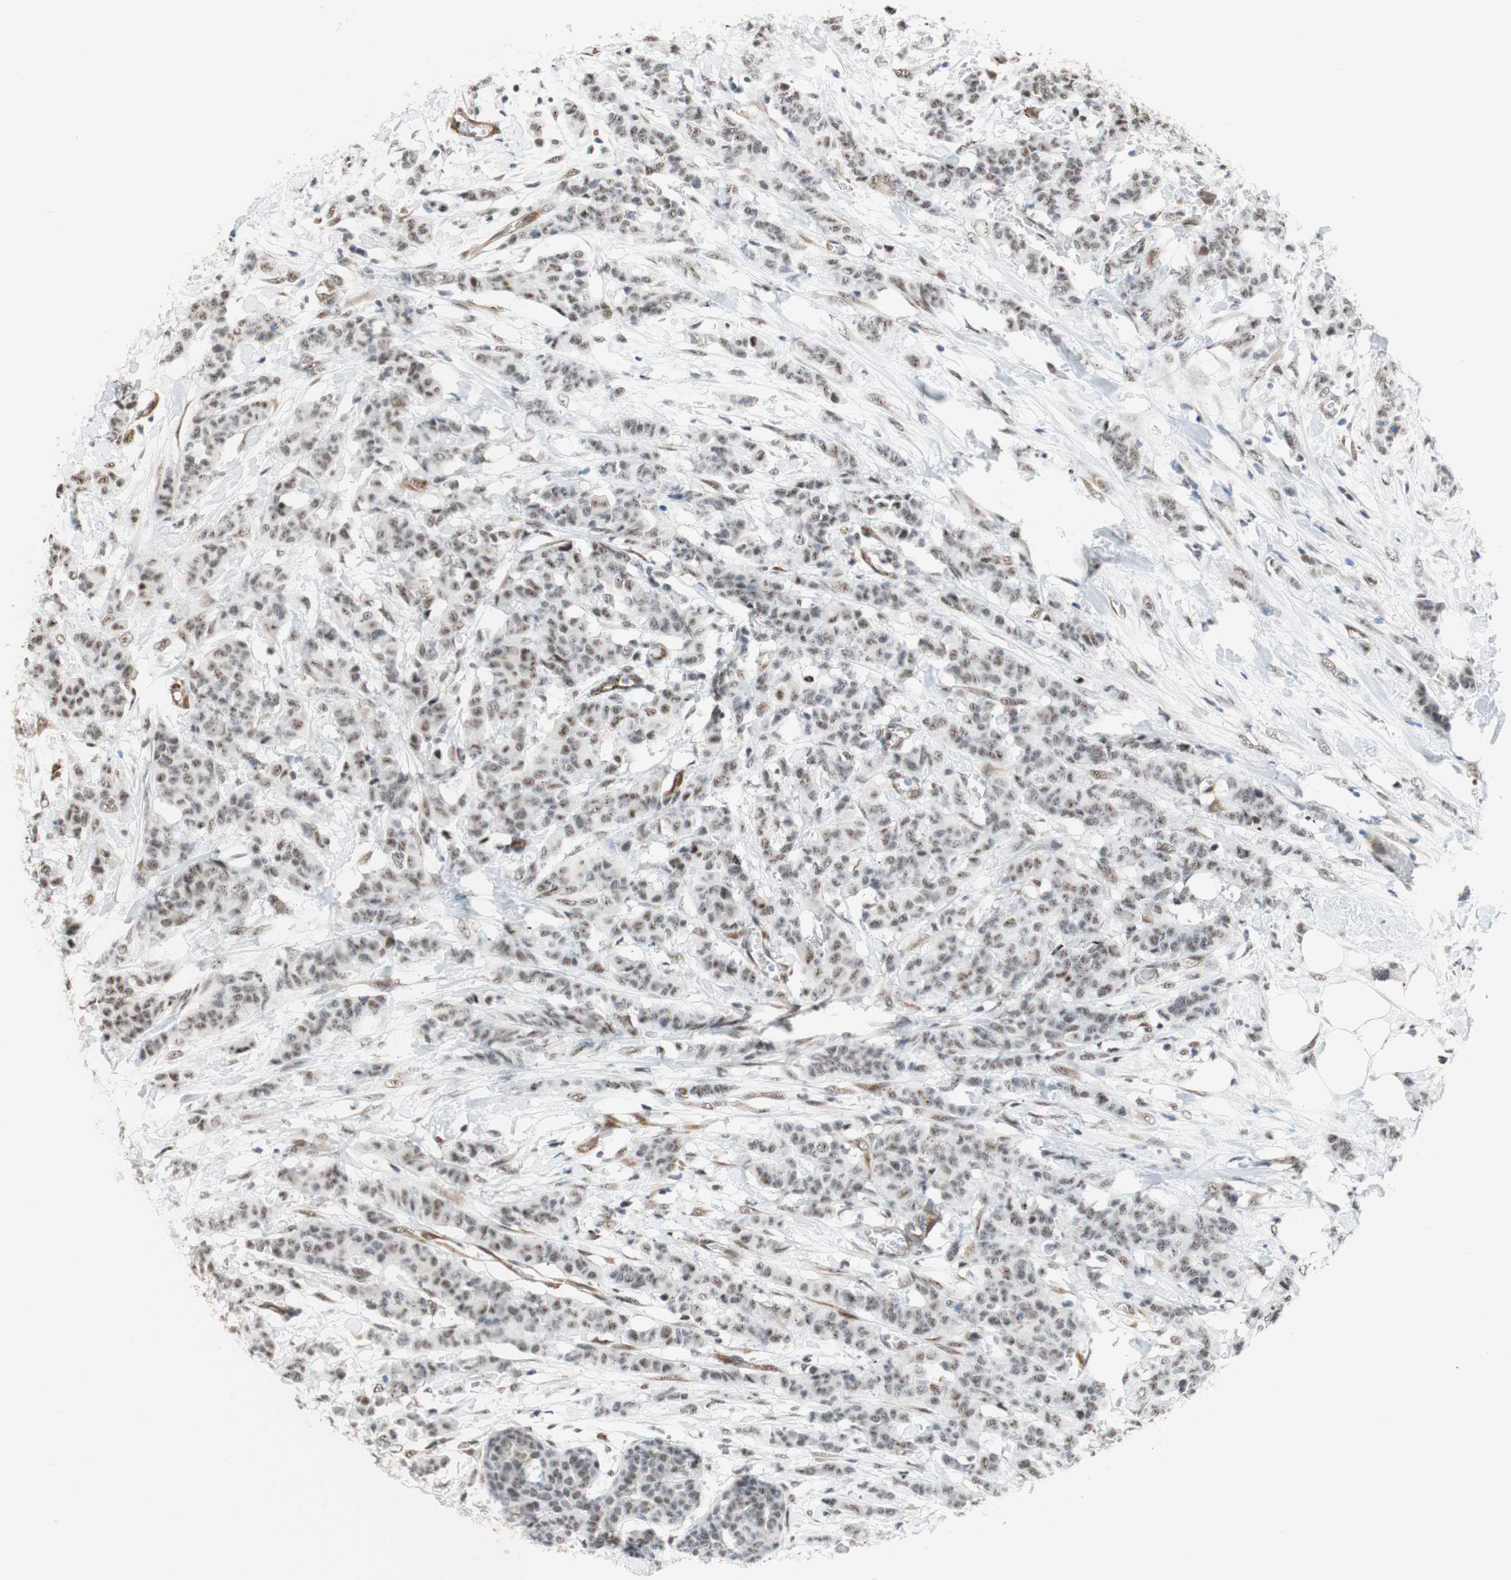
{"staining": {"intensity": "negative", "quantity": "none", "location": "none"}, "tissue": "breast cancer", "cell_type": "Tumor cells", "image_type": "cancer", "snomed": [{"axis": "morphology", "description": "Normal tissue, NOS"}, {"axis": "morphology", "description": "Duct carcinoma"}, {"axis": "topography", "description": "Breast"}], "caption": "Immunohistochemical staining of breast cancer (infiltrating ductal carcinoma) reveals no significant expression in tumor cells. (Brightfield microscopy of DAB (3,3'-diaminobenzidine) immunohistochemistry (IHC) at high magnification).", "gene": "SAP18", "patient": {"sex": "female", "age": 40}}